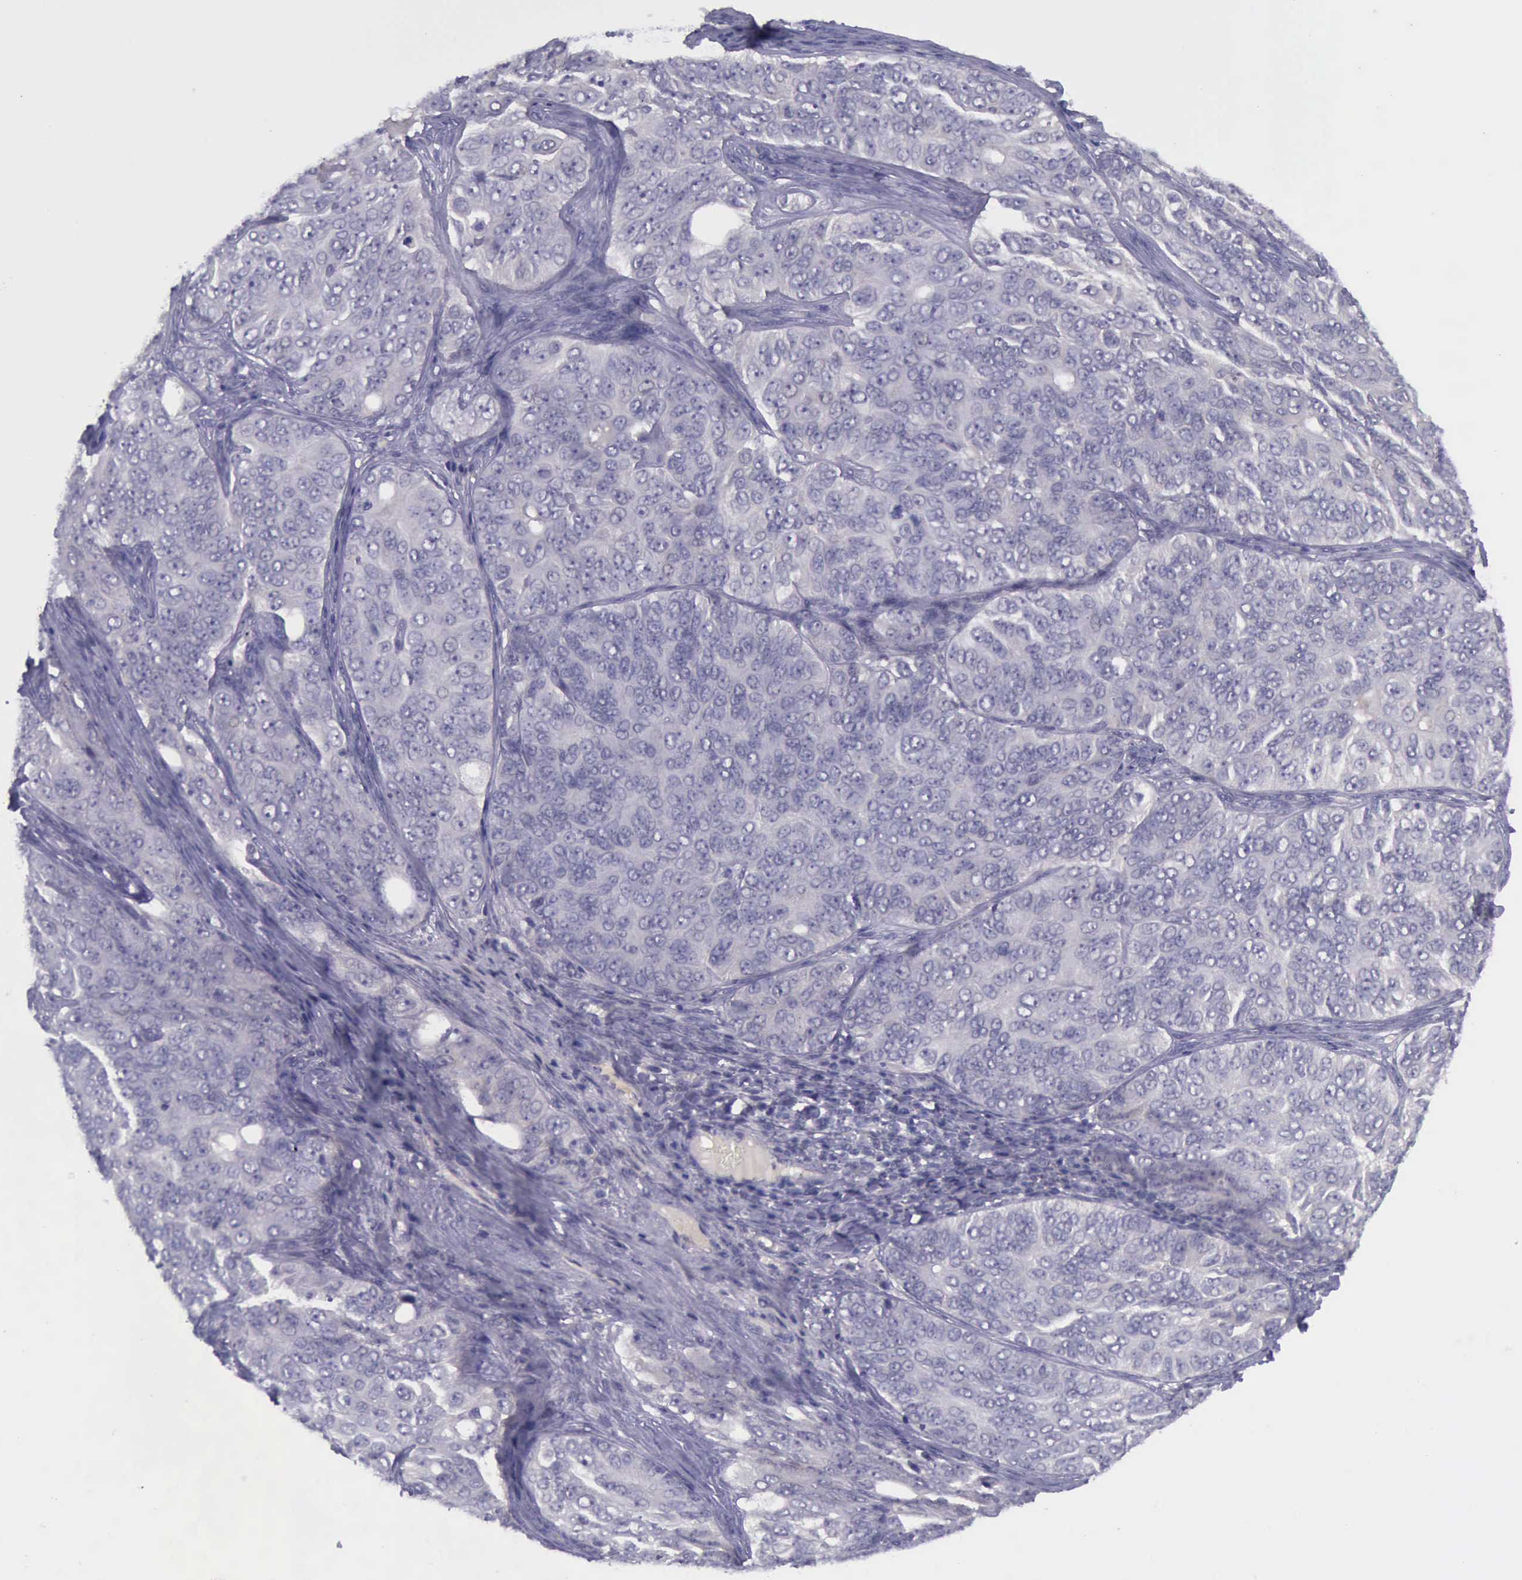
{"staining": {"intensity": "negative", "quantity": "none", "location": "none"}, "tissue": "ovarian cancer", "cell_type": "Tumor cells", "image_type": "cancer", "snomed": [{"axis": "morphology", "description": "Carcinoma, endometroid"}, {"axis": "topography", "description": "Ovary"}], "caption": "A high-resolution histopathology image shows immunohistochemistry staining of ovarian cancer (endometroid carcinoma), which exhibits no significant positivity in tumor cells.", "gene": "ARNT2", "patient": {"sex": "female", "age": 51}}